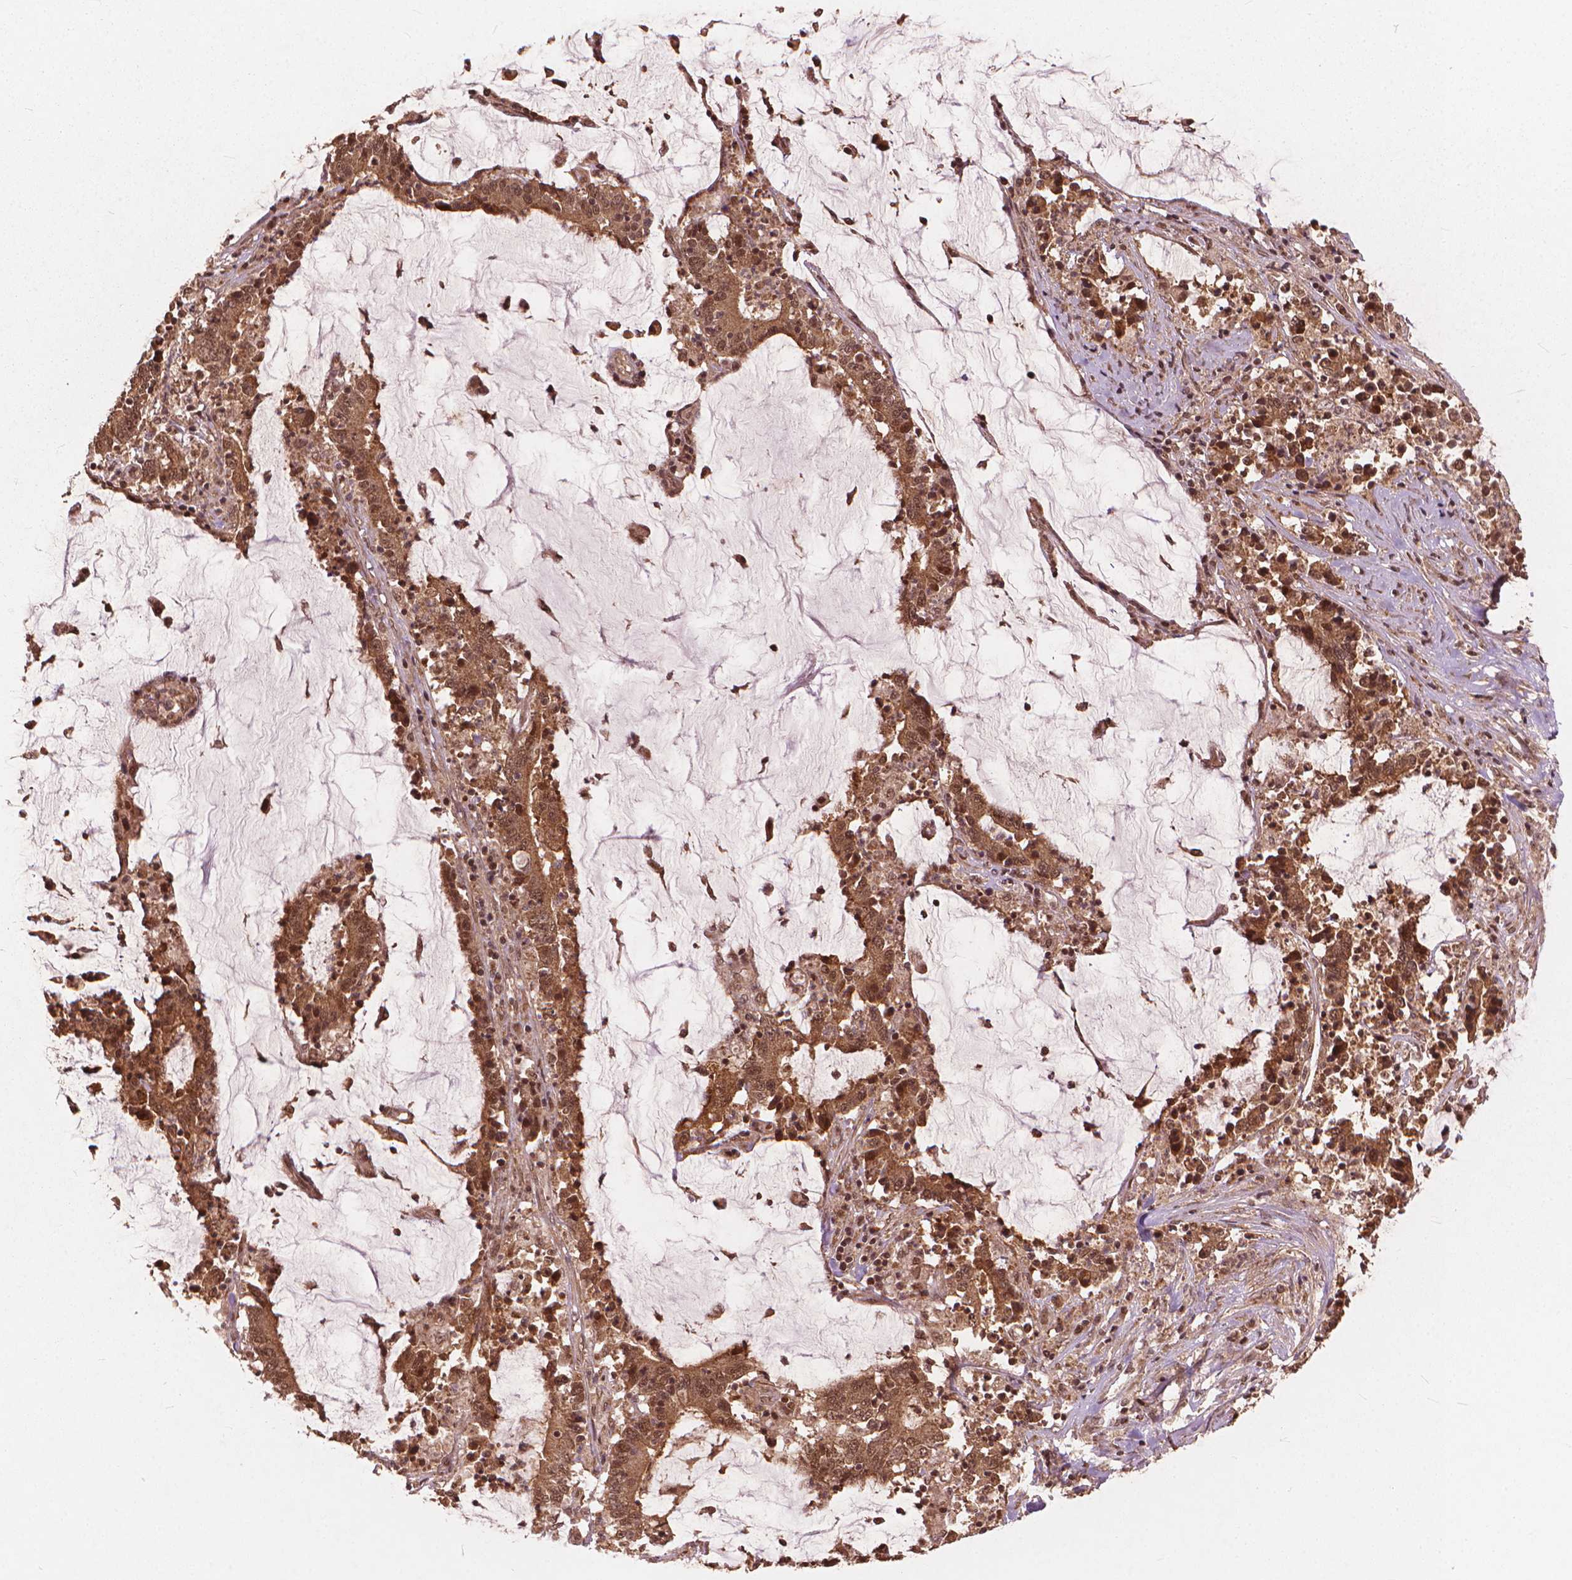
{"staining": {"intensity": "moderate", "quantity": ">75%", "location": "cytoplasmic/membranous,nuclear"}, "tissue": "stomach cancer", "cell_type": "Tumor cells", "image_type": "cancer", "snomed": [{"axis": "morphology", "description": "Adenocarcinoma, NOS"}, {"axis": "topography", "description": "Stomach, upper"}], "caption": "Immunohistochemical staining of human adenocarcinoma (stomach) shows medium levels of moderate cytoplasmic/membranous and nuclear staining in about >75% of tumor cells. The staining is performed using DAB brown chromogen to label protein expression. The nuclei are counter-stained blue using hematoxylin.", "gene": "SSU72", "patient": {"sex": "male", "age": 68}}